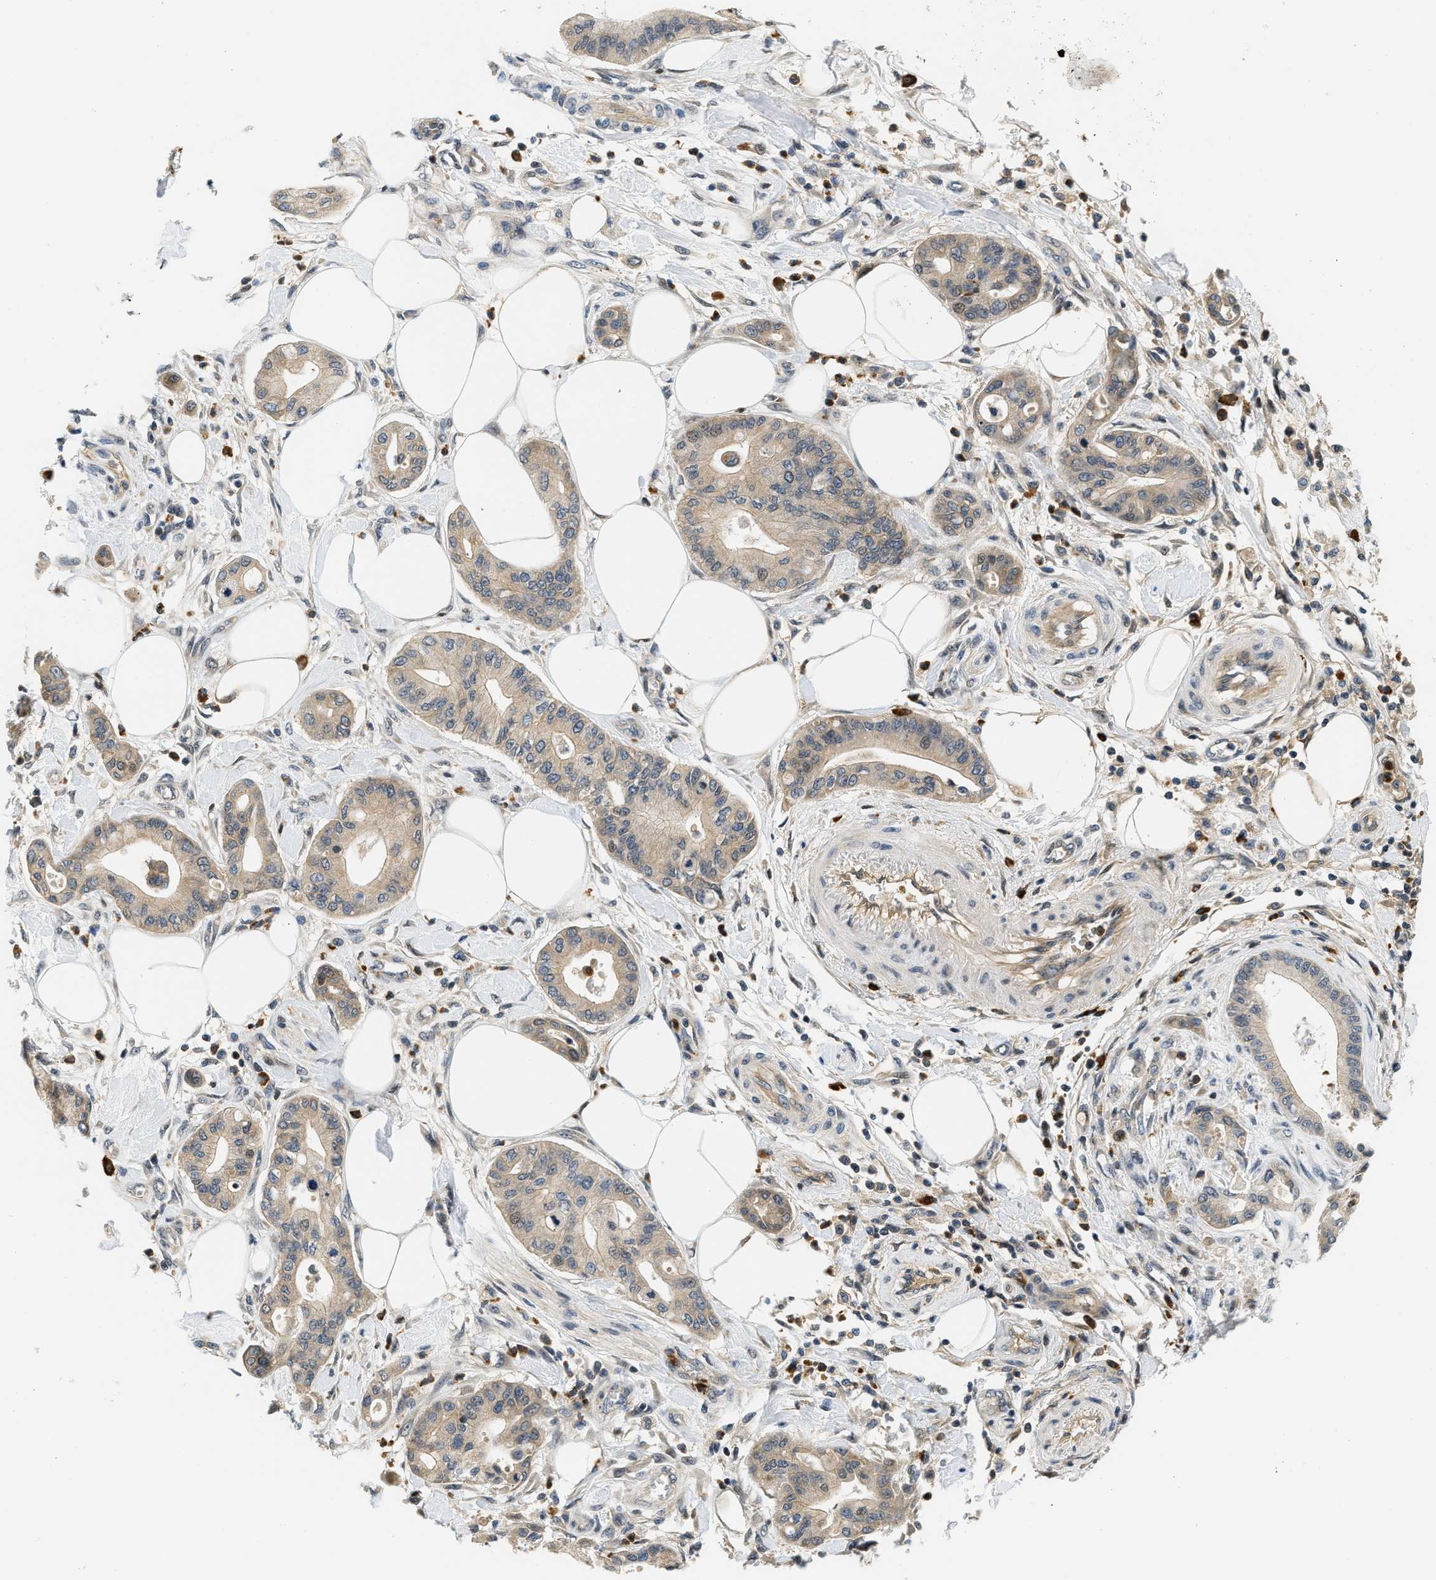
{"staining": {"intensity": "weak", "quantity": ">75%", "location": "cytoplasmic/membranous"}, "tissue": "pancreatic cancer", "cell_type": "Tumor cells", "image_type": "cancer", "snomed": [{"axis": "morphology", "description": "Adenocarcinoma, NOS"}, {"axis": "morphology", "description": "Adenocarcinoma, metastatic, NOS"}, {"axis": "topography", "description": "Lymph node"}, {"axis": "topography", "description": "Pancreas"}, {"axis": "topography", "description": "Duodenum"}], "caption": "This image displays IHC staining of human pancreatic adenocarcinoma, with low weak cytoplasmic/membranous positivity in about >75% of tumor cells.", "gene": "KMT2A", "patient": {"sex": "female", "age": 64}}